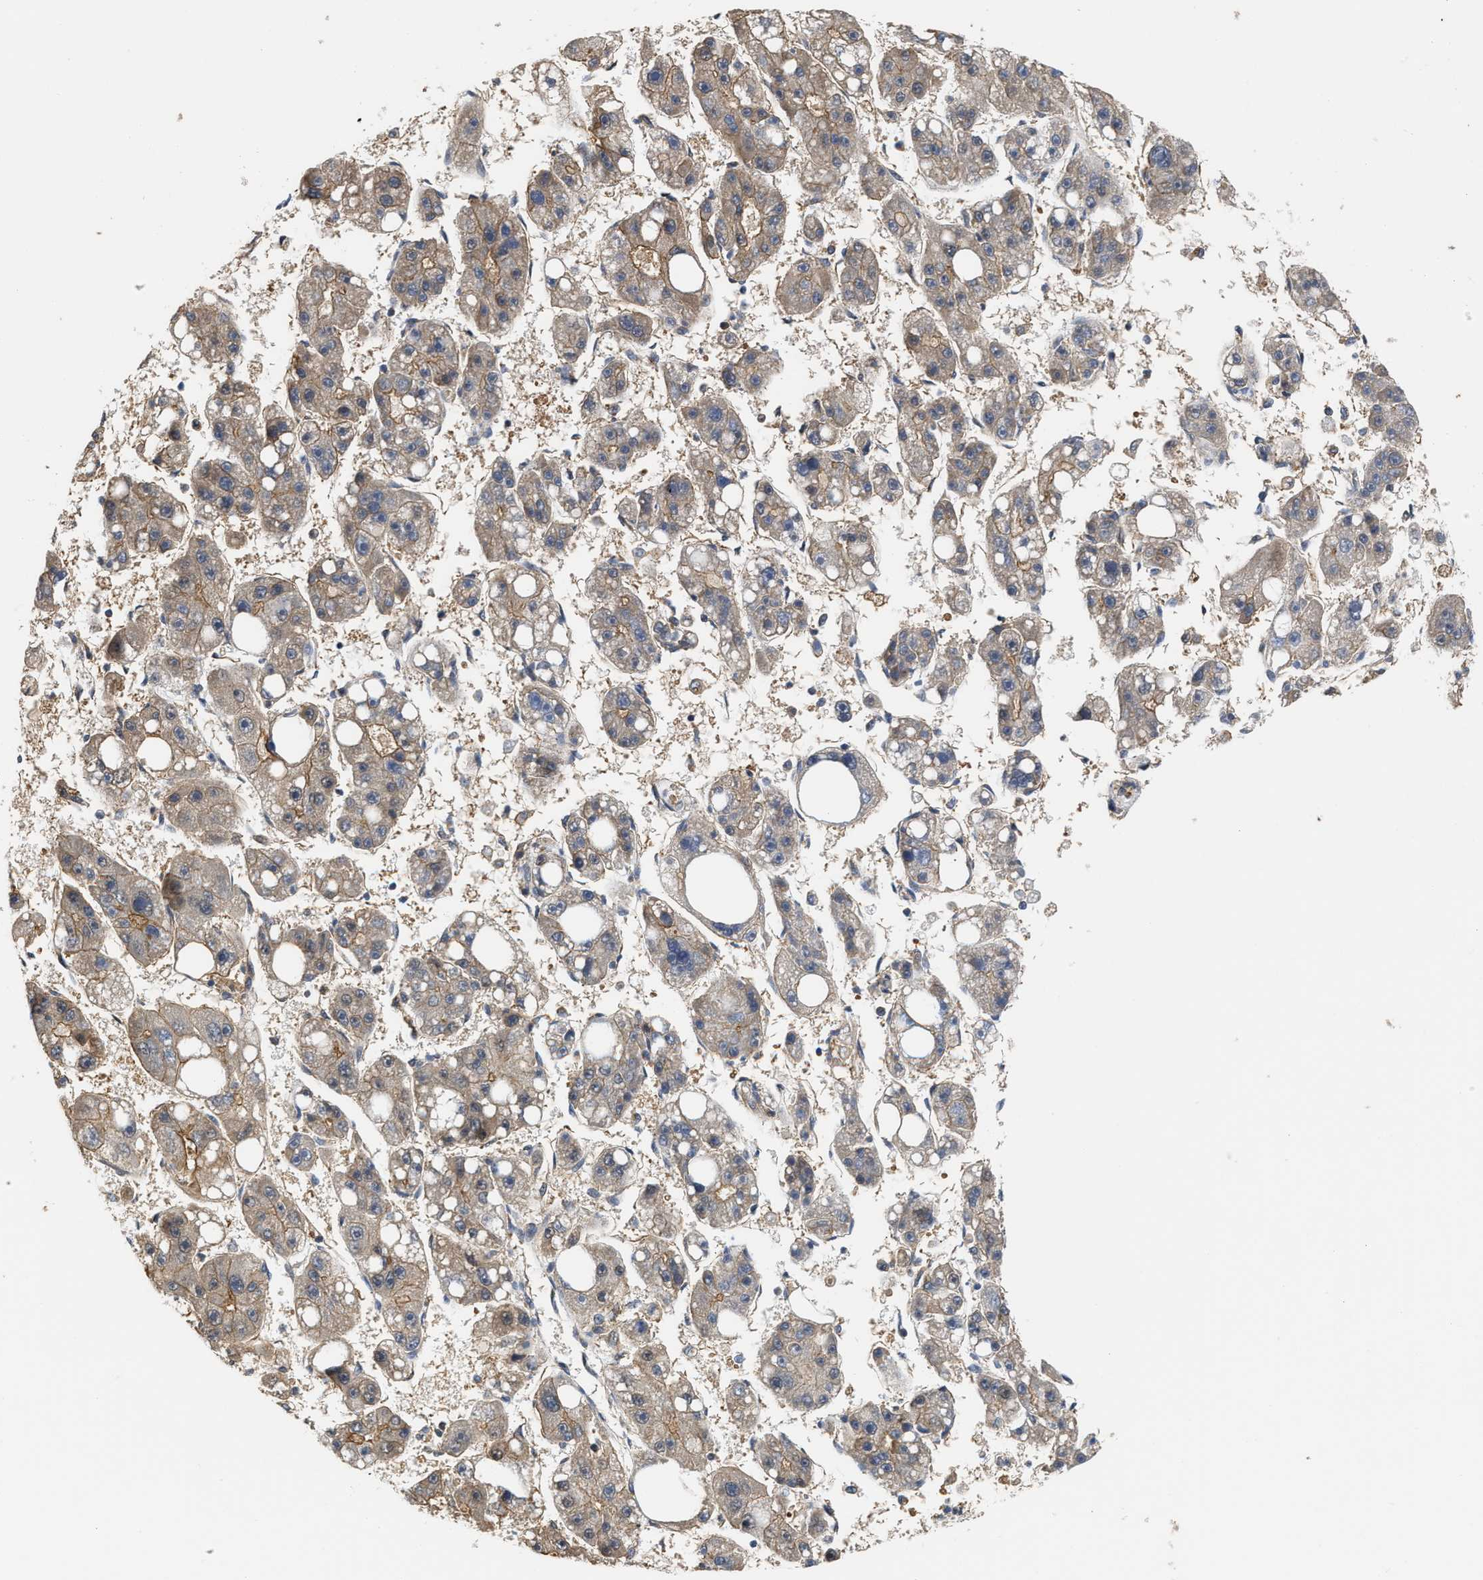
{"staining": {"intensity": "weak", "quantity": "<25%", "location": "cytoplasmic/membranous"}, "tissue": "liver cancer", "cell_type": "Tumor cells", "image_type": "cancer", "snomed": [{"axis": "morphology", "description": "Carcinoma, Hepatocellular, NOS"}, {"axis": "topography", "description": "Liver"}], "caption": "DAB (3,3'-diaminobenzidine) immunohistochemical staining of liver hepatocellular carcinoma displays no significant expression in tumor cells. (DAB immunohistochemistry (IHC) with hematoxylin counter stain).", "gene": "SCAI", "patient": {"sex": "female", "age": 61}}